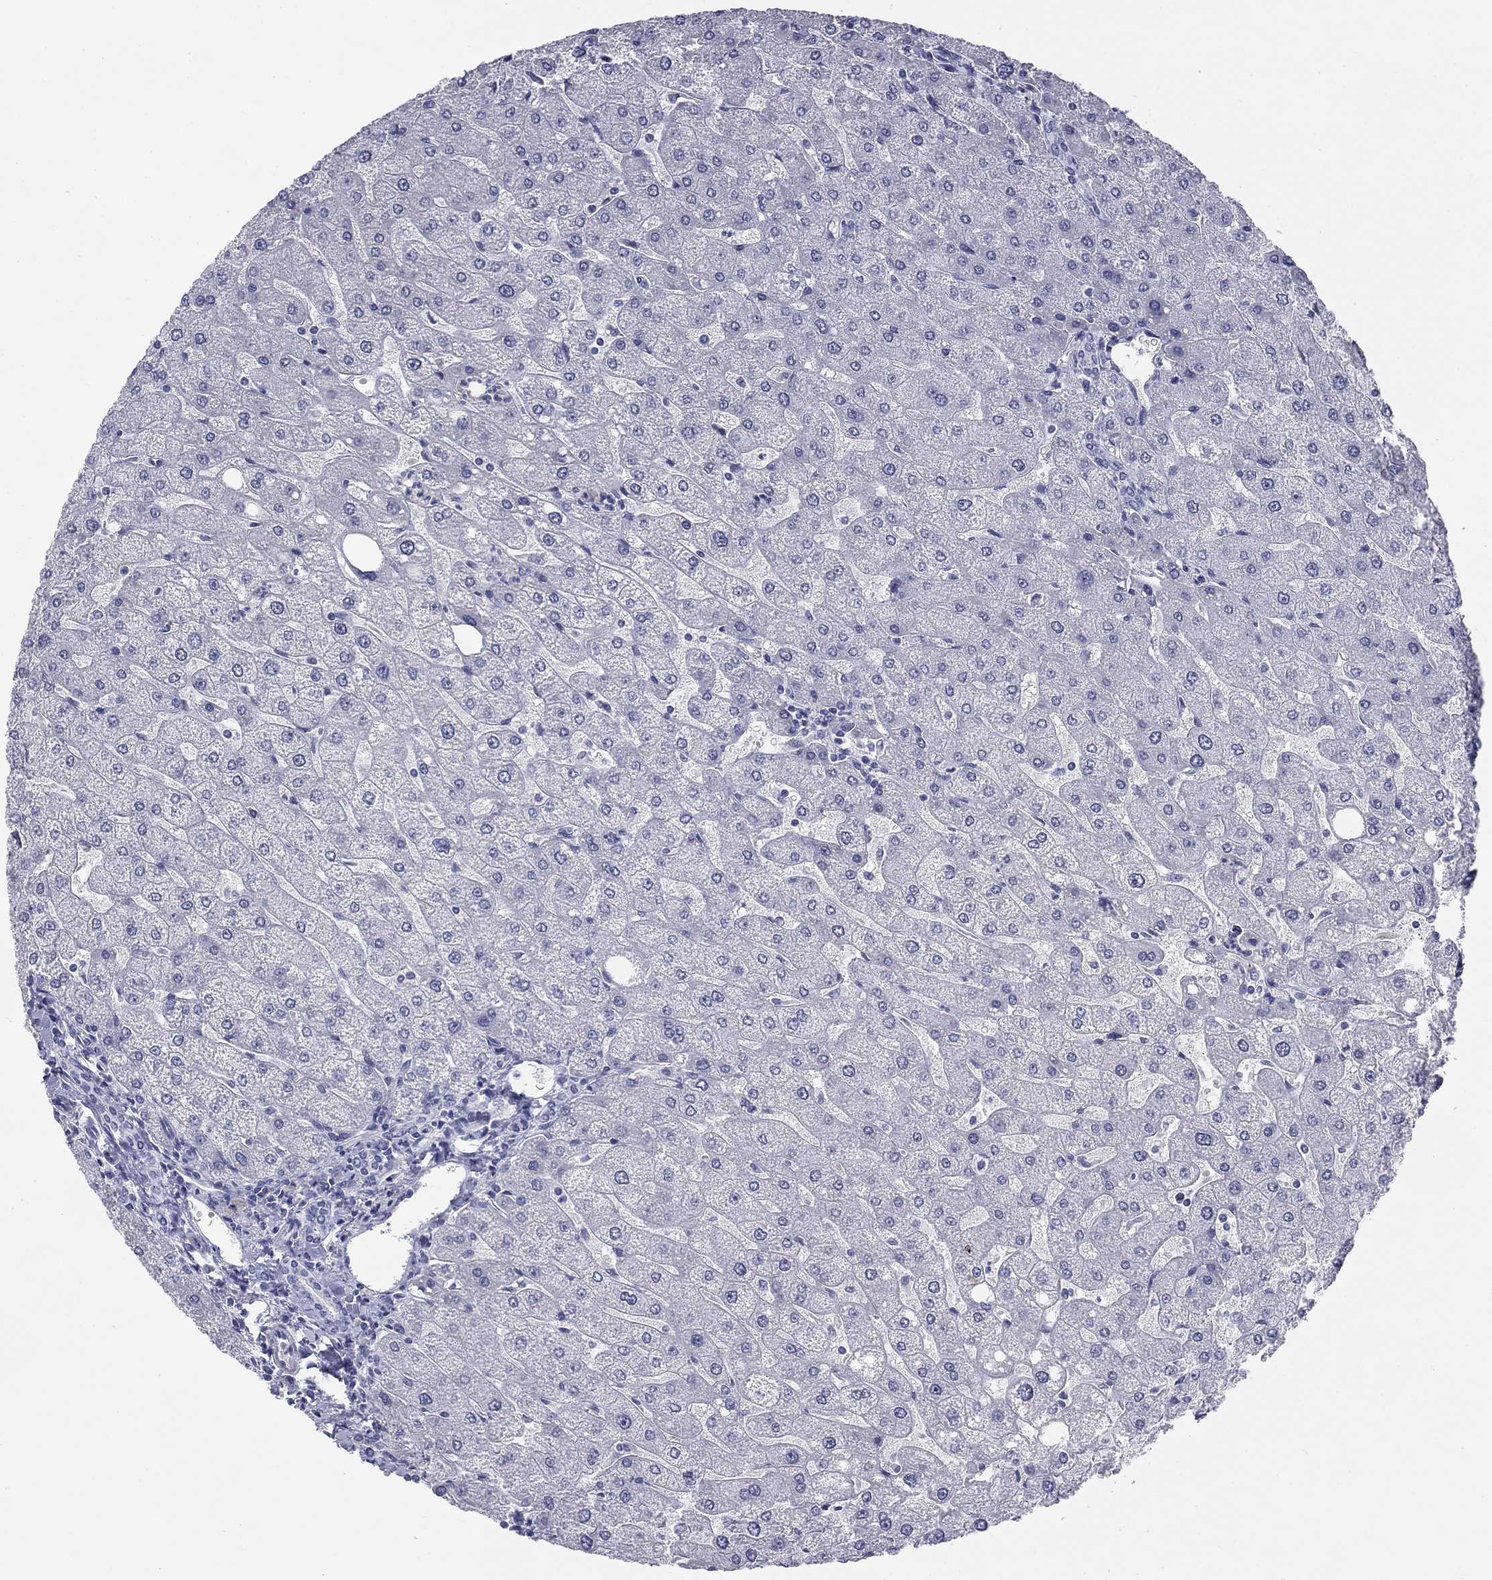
{"staining": {"intensity": "negative", "quantity": "none", "location": "none"}, "tissue": "liver", "cell_type": "Cholangiocytes", "image_type": "normal", "snomed": [{"axis": "morphology", "description": "Normal tissue, NOS"}, {"axis": "topography", "description": "Liver"}], "caption": "Immunohistochemistry photomicrograph of normal liver stained for a protein (brown), which shows no expression in cholangiocytes.", "gene": "PRPH", "patient": {"sex": "male", "age": 67}}